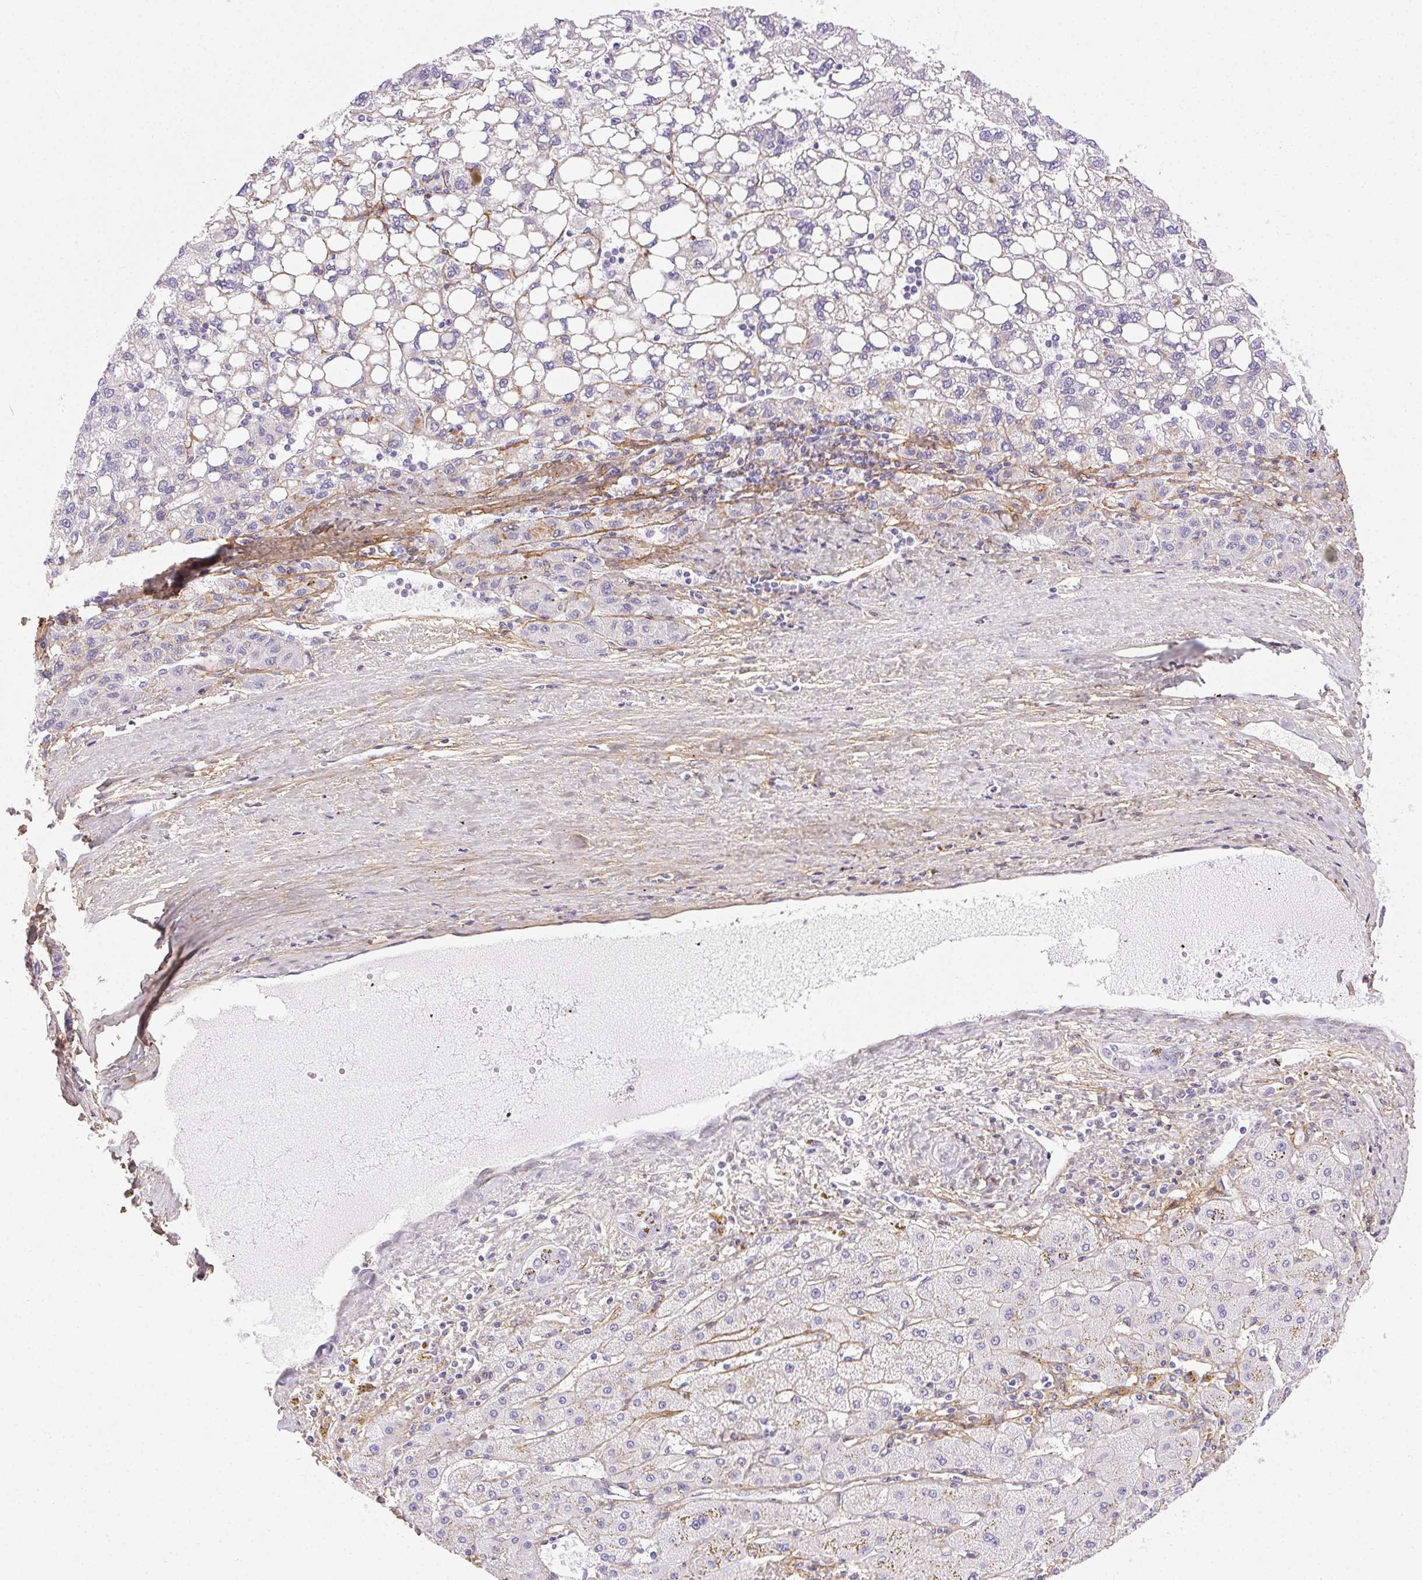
{"staining": {"intensity": "negative", "quantity": "none", "location": "none"}, "tissue": "liver cancer", "cell_type": "Tumor cells", "image_type": "cancer", "snomed": [{"axis": "morphology", "description": "Carcinoma, Hepatocellular, NOS"}, {"axis": "topography", "description": "Liver"}], "caption": "The immunohistochemistry image has no significant positivity in tumor cells of liver cancer (hepatocellular carcinoma) tissue. (DAB immunohistochemistry, high magnification).", "gene": "PDZD2", "patient": {"sex": "female", "age": 82}}